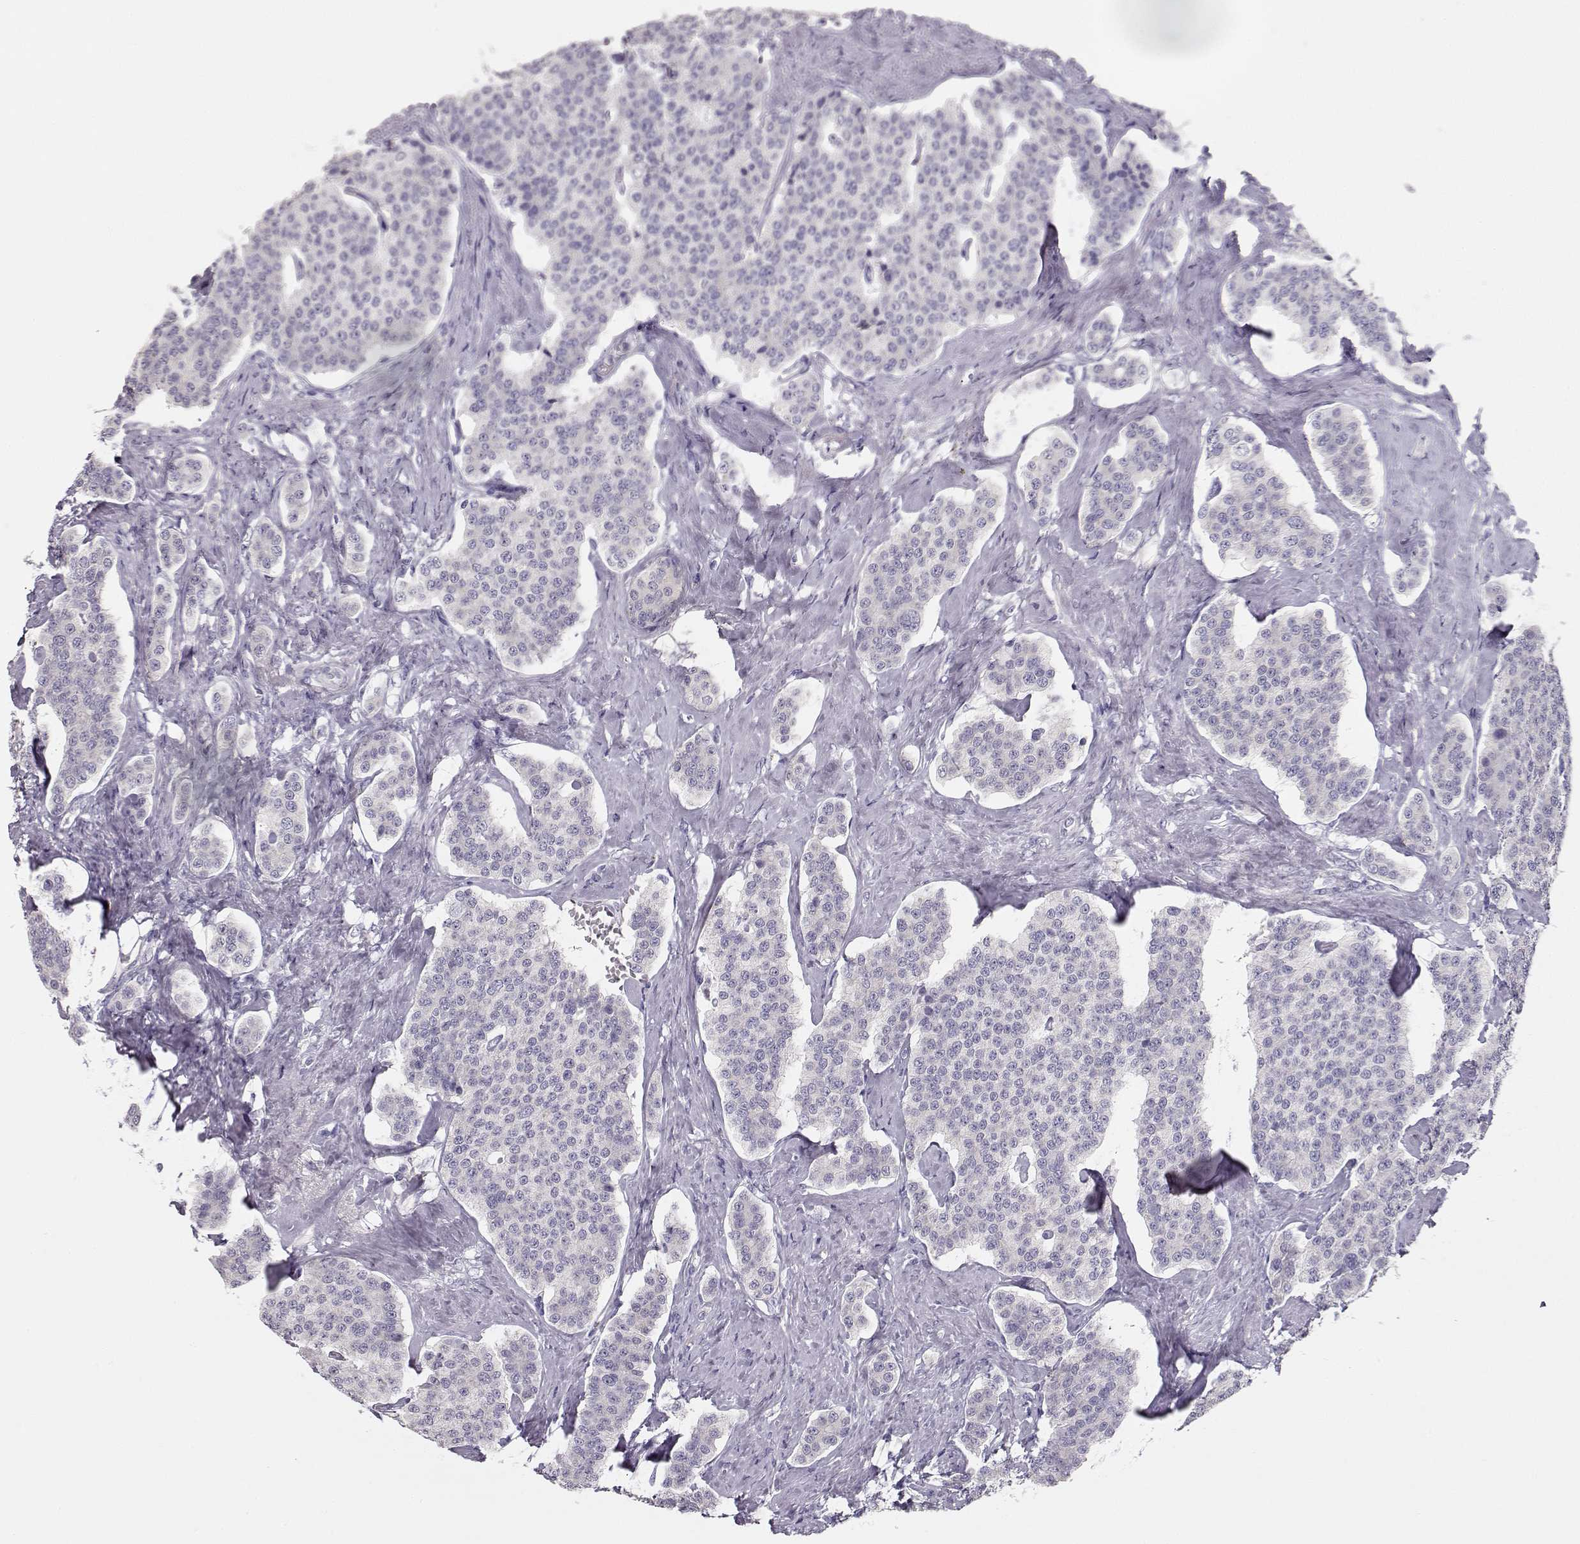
{"staining": {"intensity": "negative", "quantity": "none", "location": "none"}, "tissue": "carcinoid", "cell_type": "Tumor cells", "image_type": "cancer", "snomed": [{"axis": "morphology", "description": "Carcinoid, malignant, NOS"}, {"axis": "topography", "description": "Small intestine"}], "caption": "This is an IHC image of human carcinoid. There is no expression in tumor cells.", "gene": "GLIPR1L2", "patient": {"sex": "female", "age": 58}}